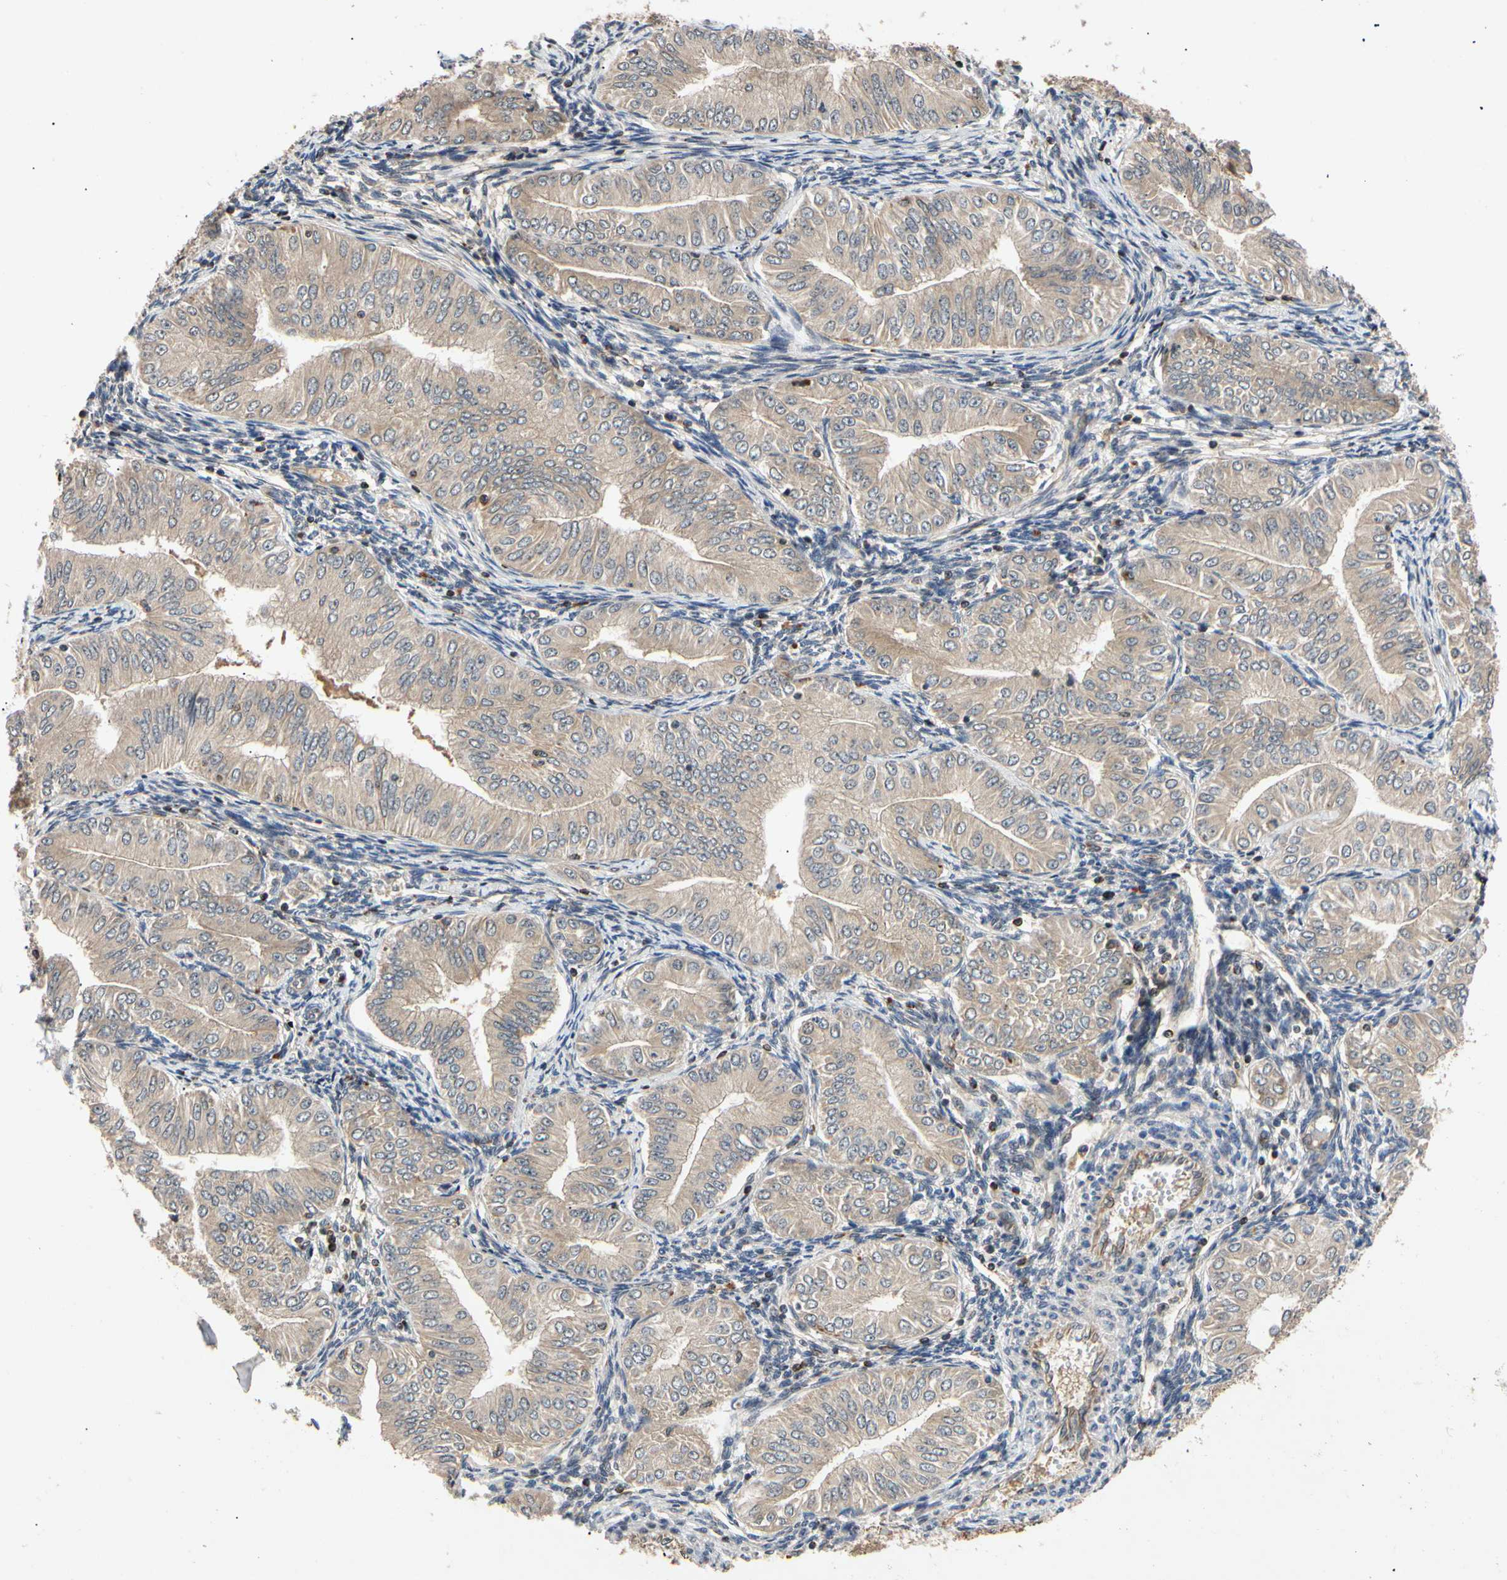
{"staining": {"intensity": "weak", "quantity": ">75%", "location": "cytoplasmic/membranous"}, "tissue": "endometrial cancer", "cell_type": "Tumor cells", "image_type": "cancer", "snomed": [{"axis": "morphology", "description": "Normal tissue, NOS"}, {"axis": "morphology", "description": "Adenocarcinoma, NOS"}, {"axis": "topography", "description": "Endometrium"}], "caption": "Endometrial adenocarcinoma stained with a protein marker exhibits weak staining in tumor cells.", "gene": "MRPS22", "patient": {"sex": "female", "age": 53}}